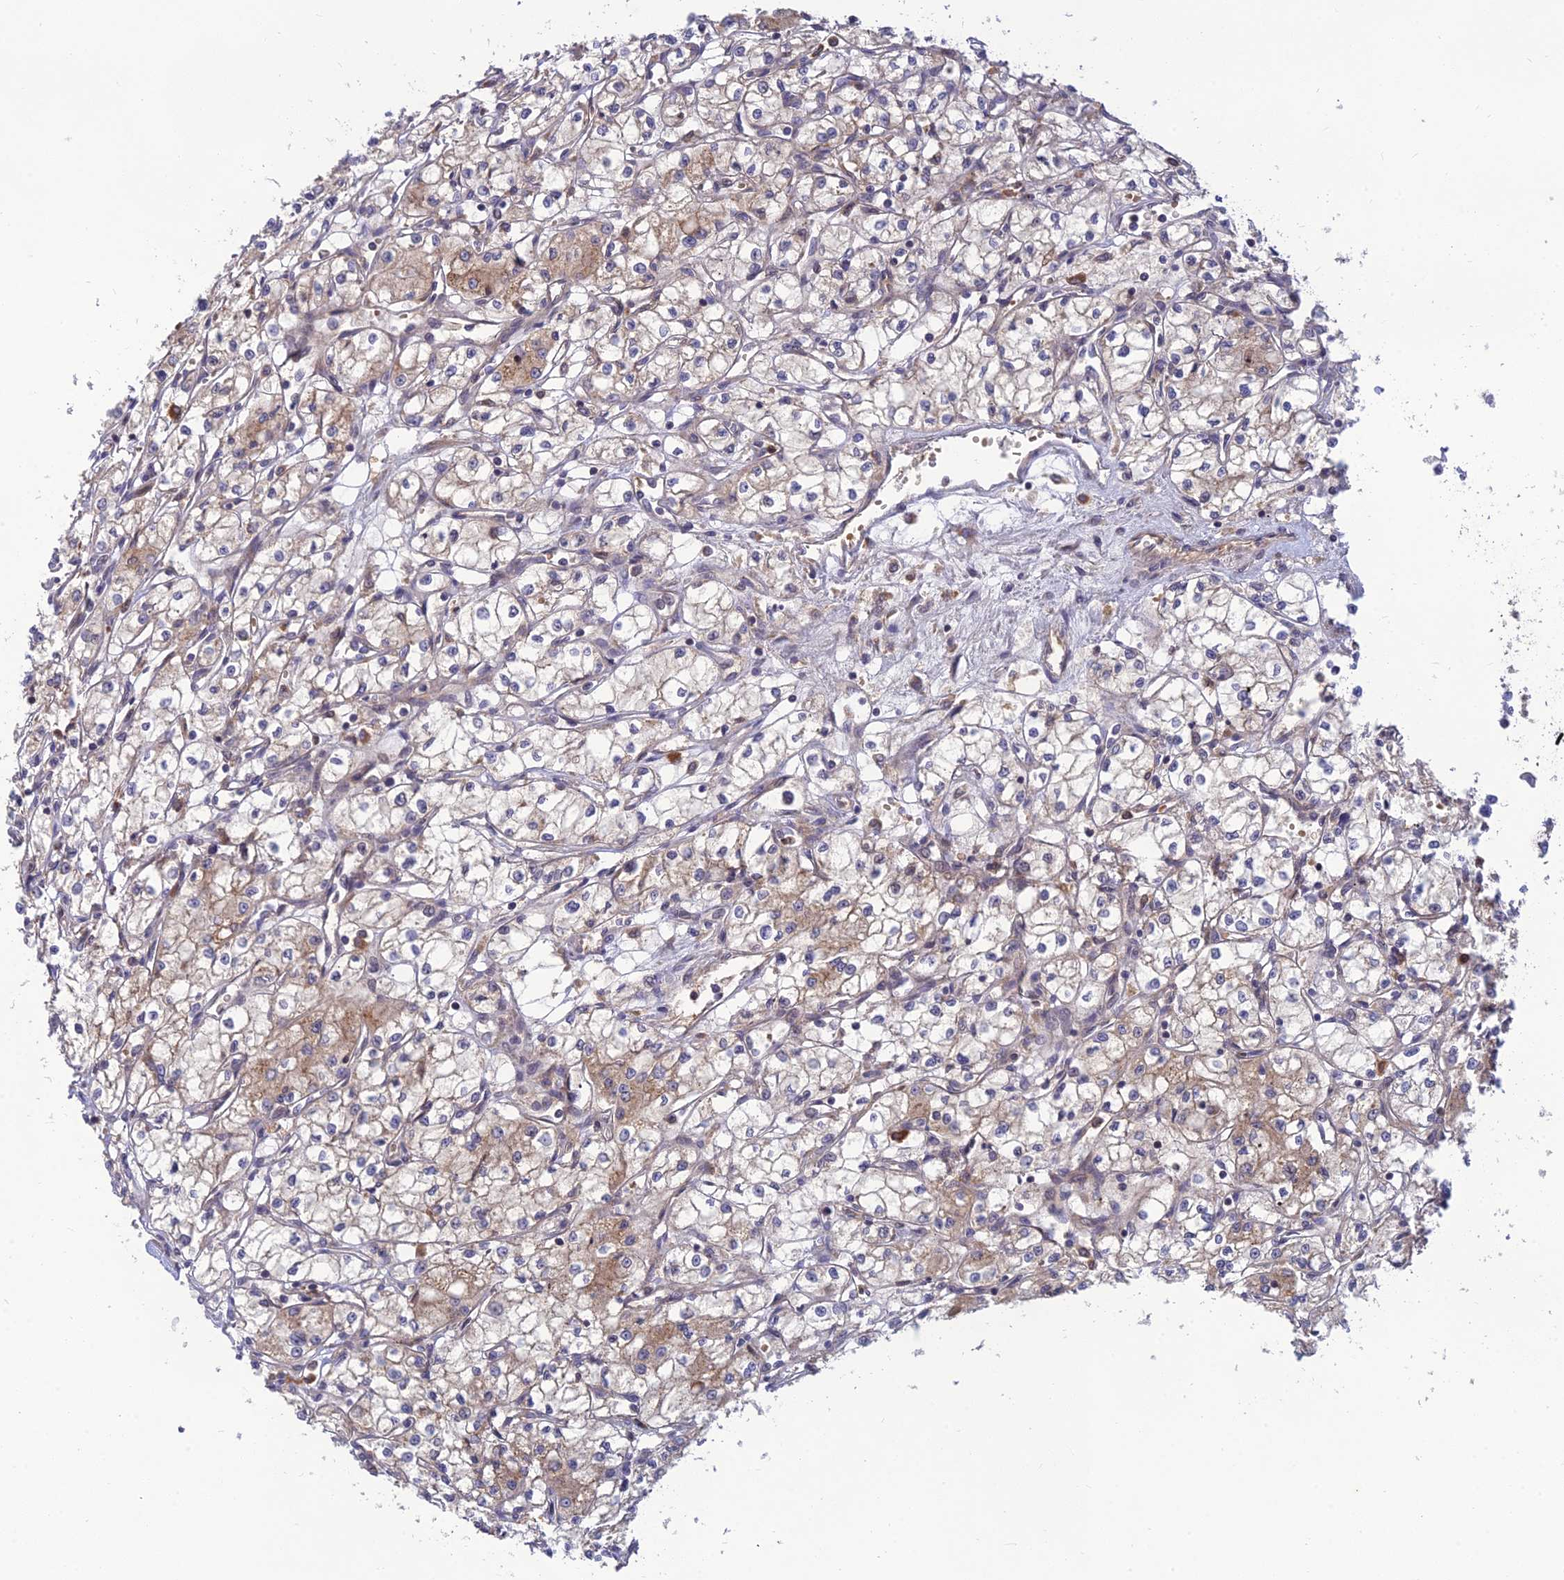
{"staining": {"intensity": "weak", "quantity": "25%-75%", "location": "cytoplasmic/membranous"}, "tissue": "renal cancer", "cell_type": "Tumor cells", "image_type": "cancer", "snomed": [{"axis": "morphology", "description": "Adenocarcinoma, NOS"}, {"axis": "topography", "description": "Kidney"}], "caption": "A brown stain labels weak cytoplasmic/membranous staining of a protein in human adenocarcinoma (renal) tumor cells. (IHC, brightfield microscopy, high magnification).", "gene": "FAM151B", "patient": {"sex": "male", "age": 59}}